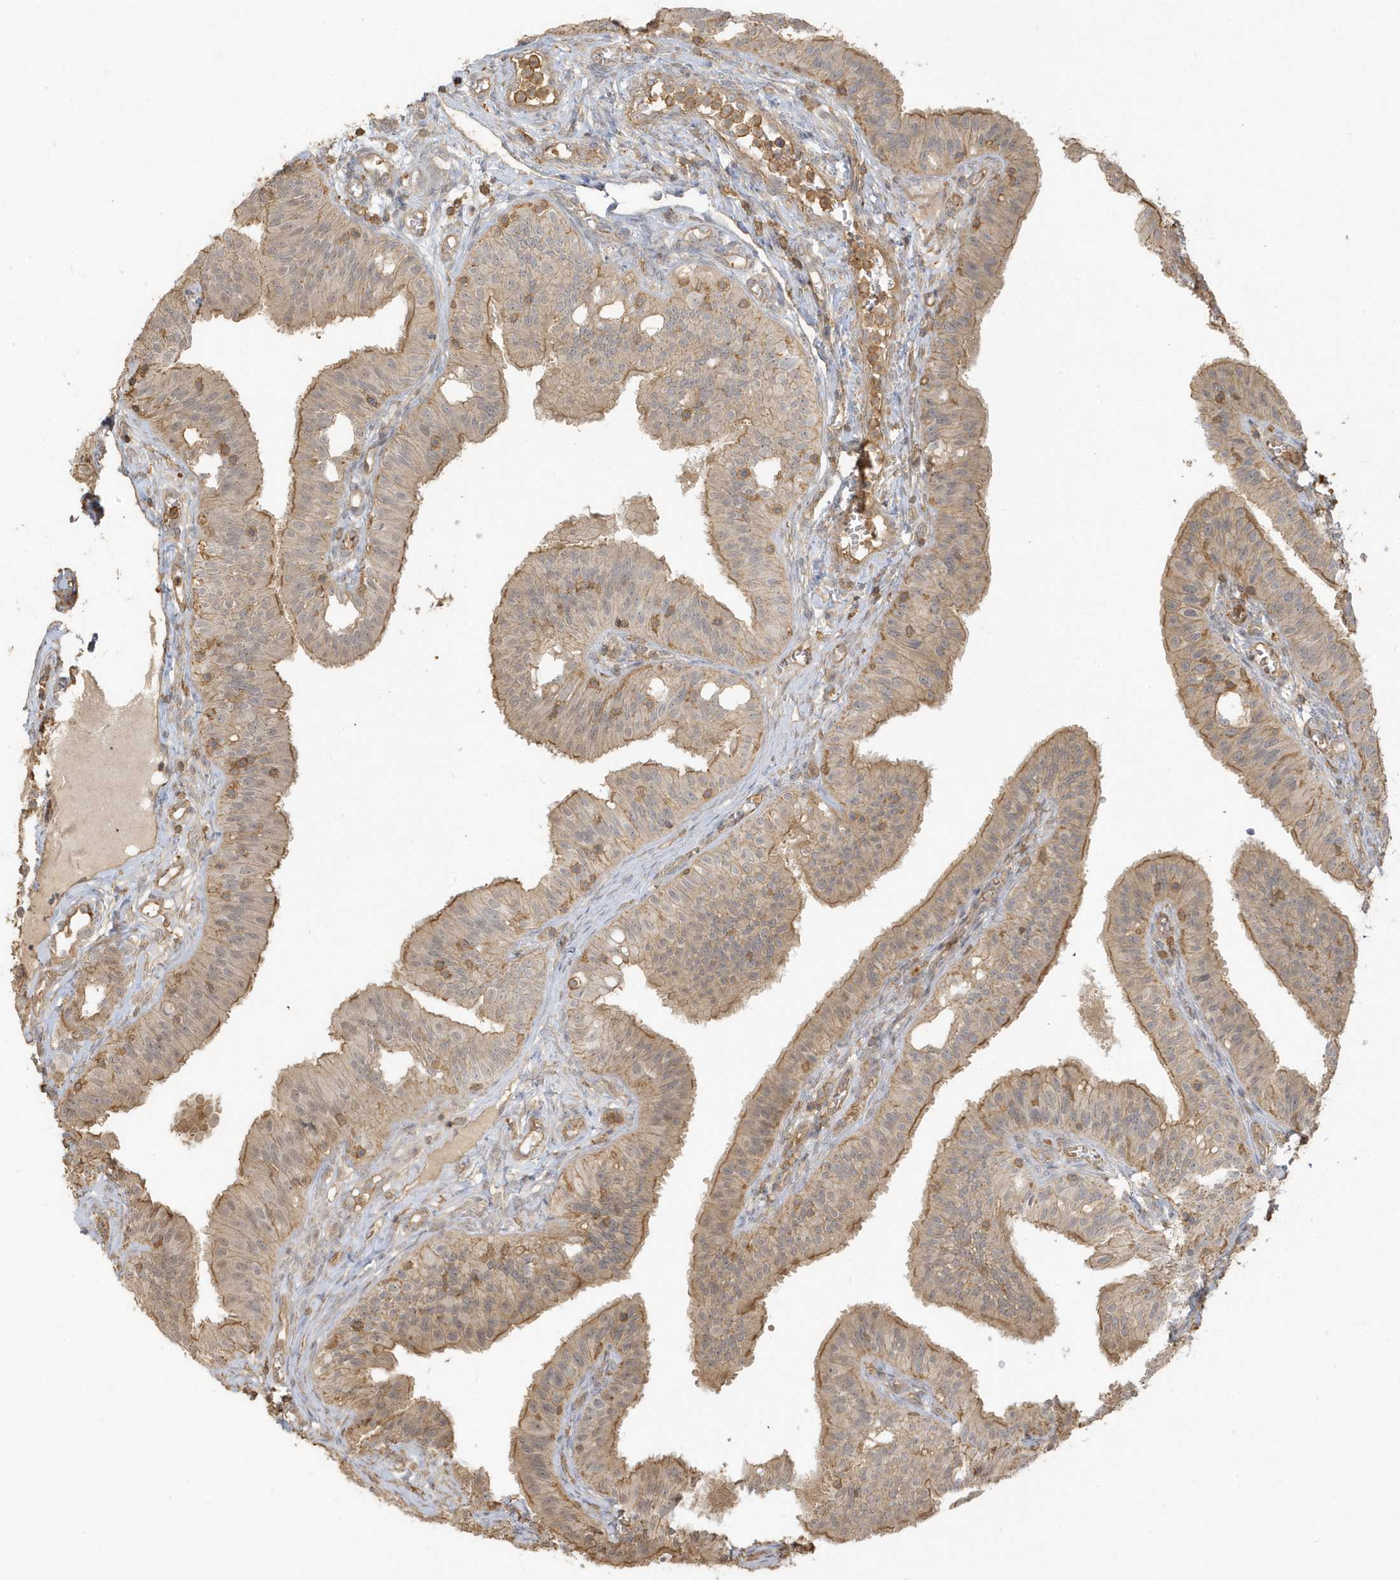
{"staining": {"intensity": "moderate", "quantity": ">75%", "location": "cytoplasmic/membranous"}, "tissue": "fallopian tube", "cell_type": "Glandular cells", "image_type": "normal", "snomed": [{"axis": "morphology", "description": "Normal tissue, NOS"}, {"axis": "topography", "description": "Fallopian tube"}, {"axis": "topography", "description": "Ovary"}], "caption": "Immunohistochemistry (IHC) staining of benign fallopian tube, which displays medium levels of moderate cytoplasmic/membranous positivity in about >75% of glandular cells indicating moderate cytoplasmic/membranous protein expression. The staining was performed using DAB (3,3'-diaminobenzidine) (brown) for protein detection and nuclei were counterstained in hematoxylin (blue).", "gene": "ZBTB8A", "patient": {"sex": "female", "age": 42}}